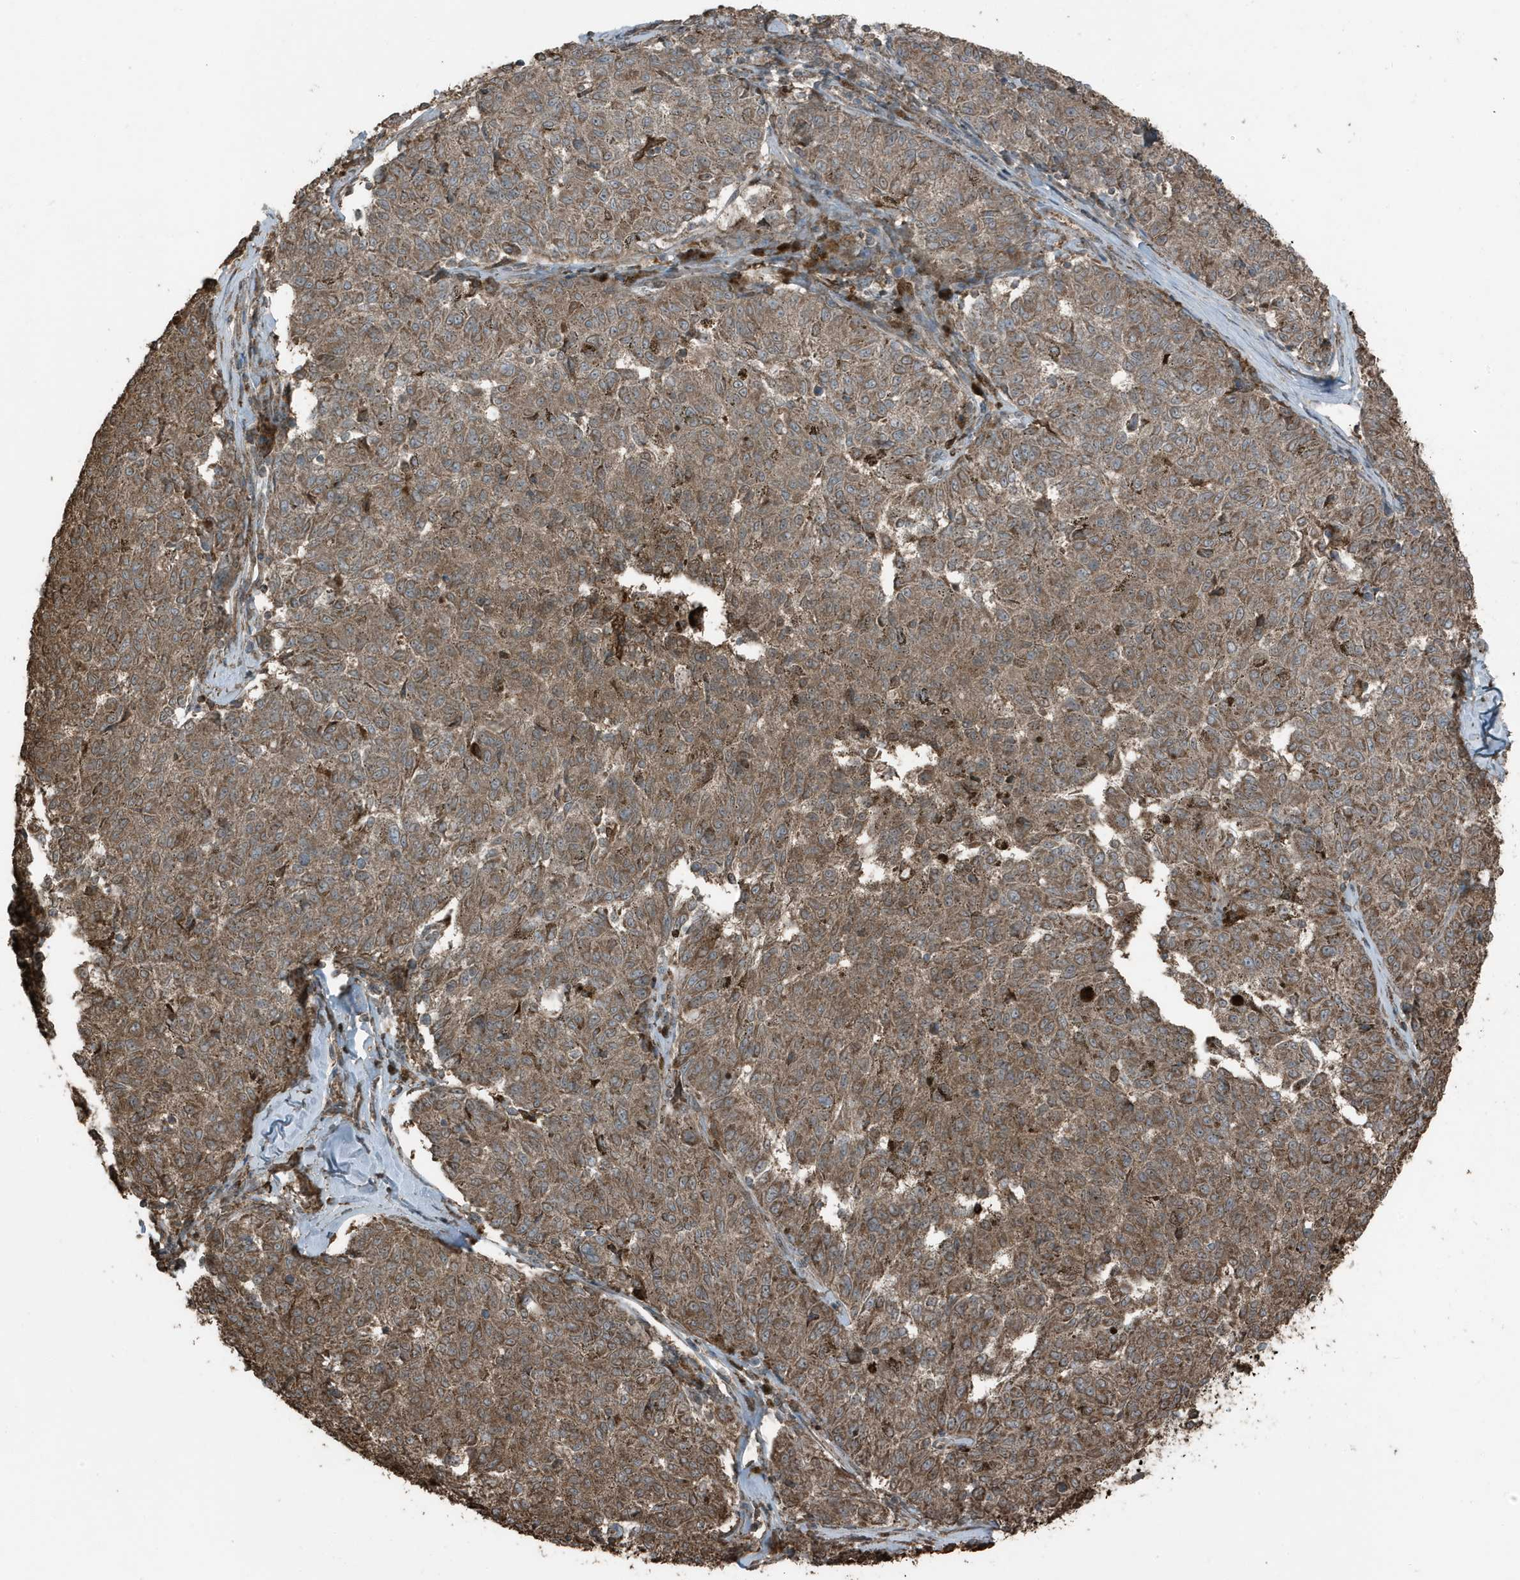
{"staining": {"intensity": "moderate", "quantity": ">75%", "location": "cytoplasmic/membranous"}, "tissue": "melanoma", "cell_type": "Tumor cells", "image_type": "cancer", "snomed": [{"axis": "morphology", "description": "Malignant melanoma, NOS"}, {"axis": "topography", "description": "Skin"}], "caption": "Melanoma stained with DAB (3,3'-diaminobenzidine) immunohistochemistry reveals medium levels of moderate cytoplasmic/membranous expression in about >75% of tumor cells.", "gene": "AZI2", "patient": {"sex": "female", "age": 72}}